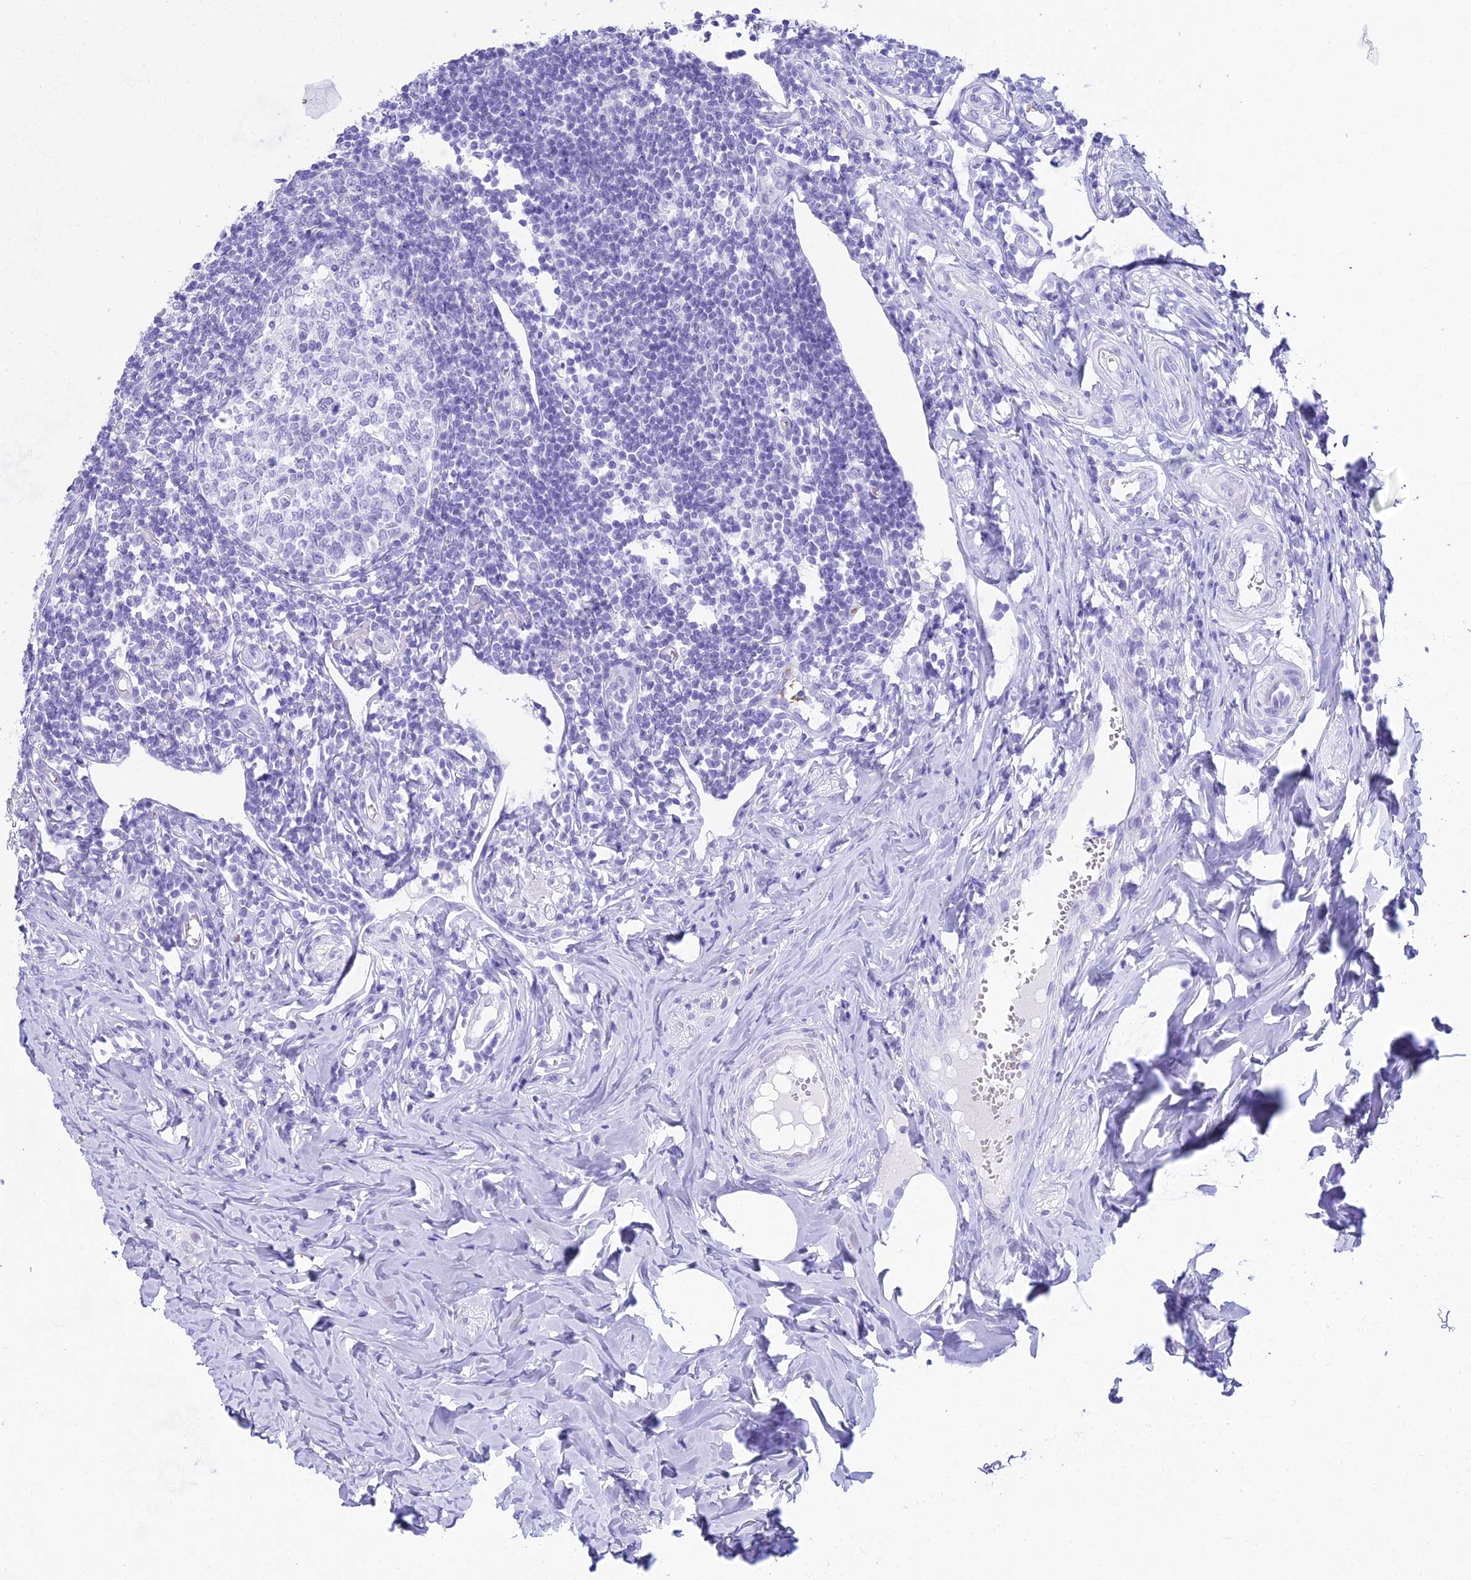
{"staining": {"intensity": "negative", "quantity": "none", "location": "none"}, "tissue": "appendix", "cell_type": "Glandular cells", "image_type": "normal", "snomed": [{"axis": "morphology", "description": "Normal tissue, NOS"}, {"axis": "topography", "description": "Appendix"}], "caption": "Immunohistochemistry photomicrograph of unremarkable human appendix stained for a protein (brown), which shows no expression in glandular cells.", "gene": "RNPS1", "patient": {"sex": "female", "age": 33}}